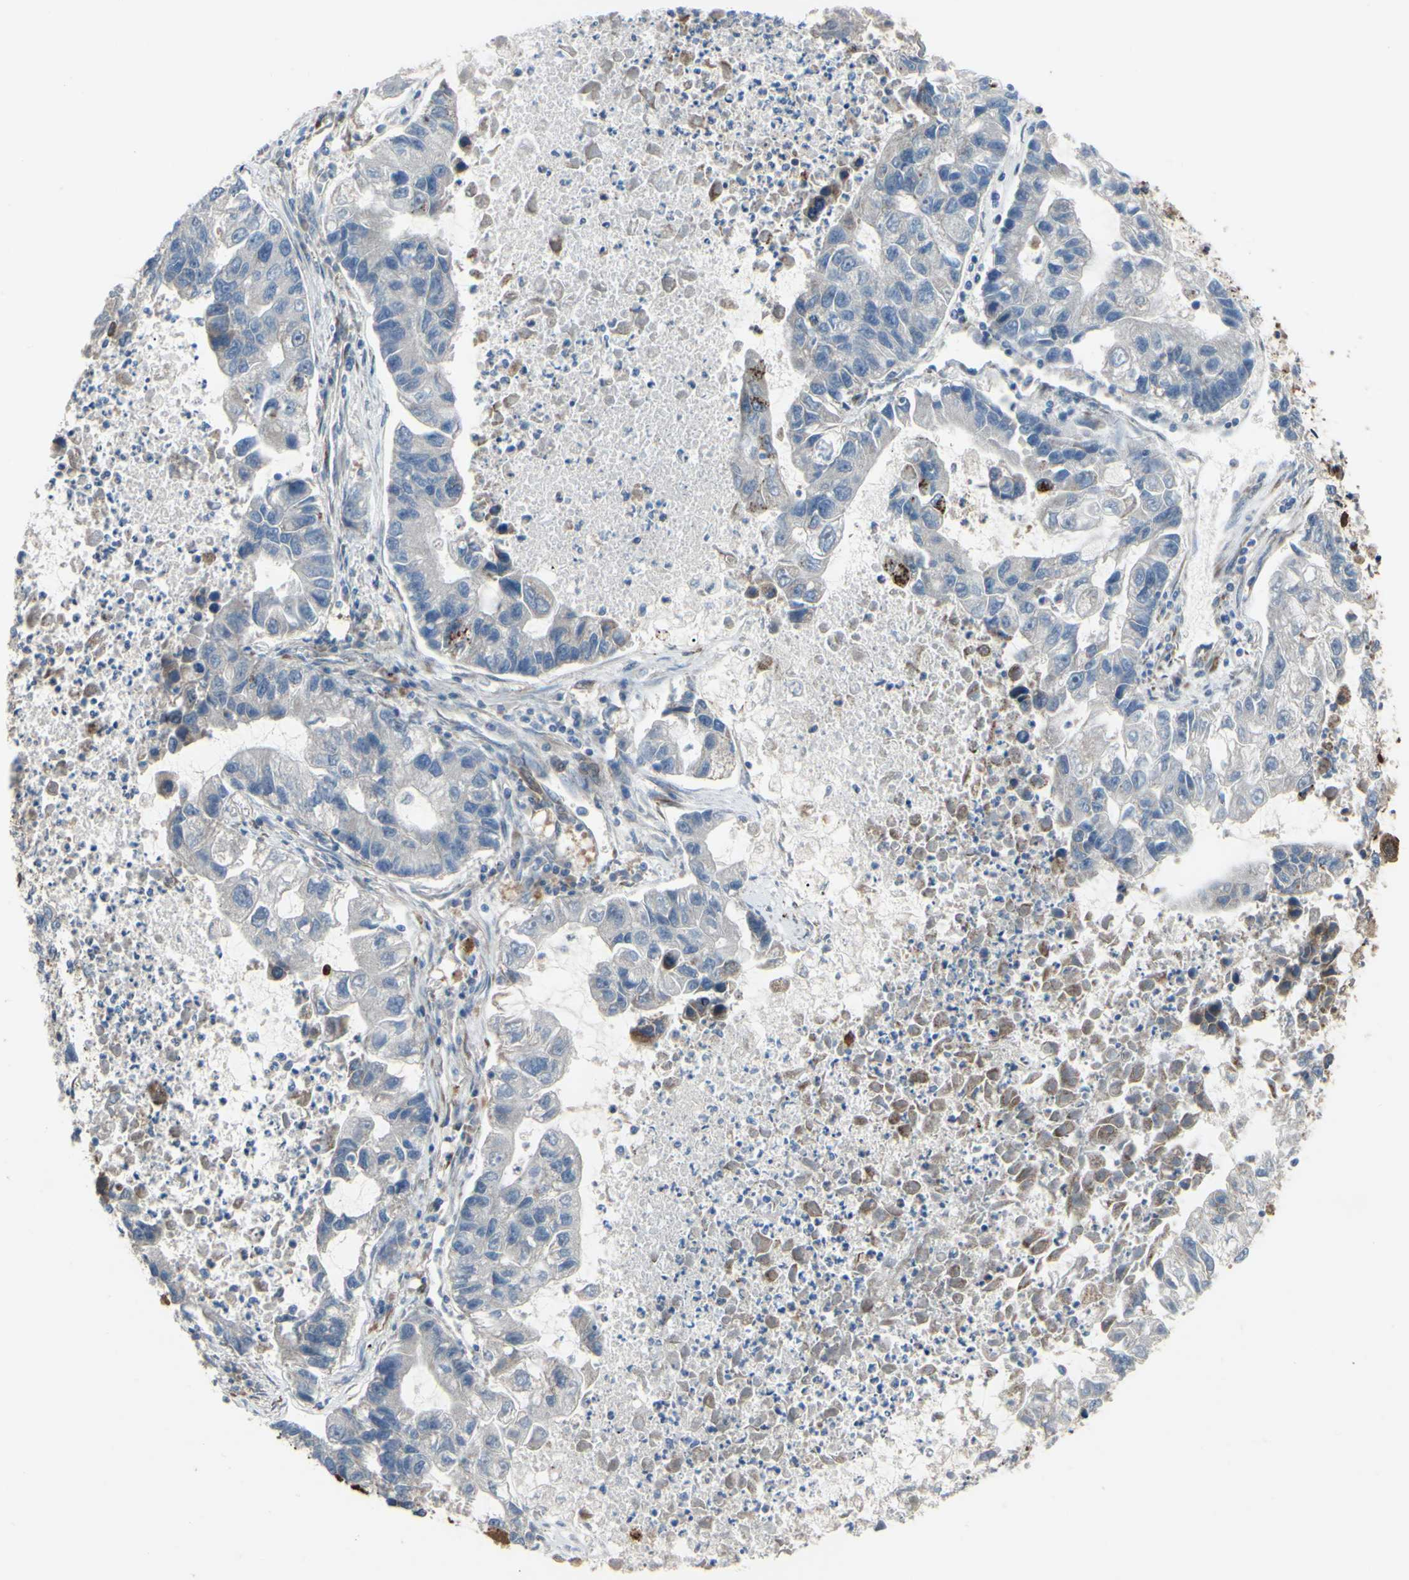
{"staining": {"intensity": "negative", "quantity": "none", "location": "none"}, "tissue": "lung cancer", "cell_type": "Tumor cells", "image_type": "cancer", "snomed": [{"axis": "morphology", "description": "Adenocarcinoma, NOS"}, {"axis": "topography", "description": "Lung"}], "caption": "Tumor cells are negative for brown protein staining in lung cancer (adenocarcinoma).", "gene": "PRAF2", "patient": {"sex": "female", "age": 51}}